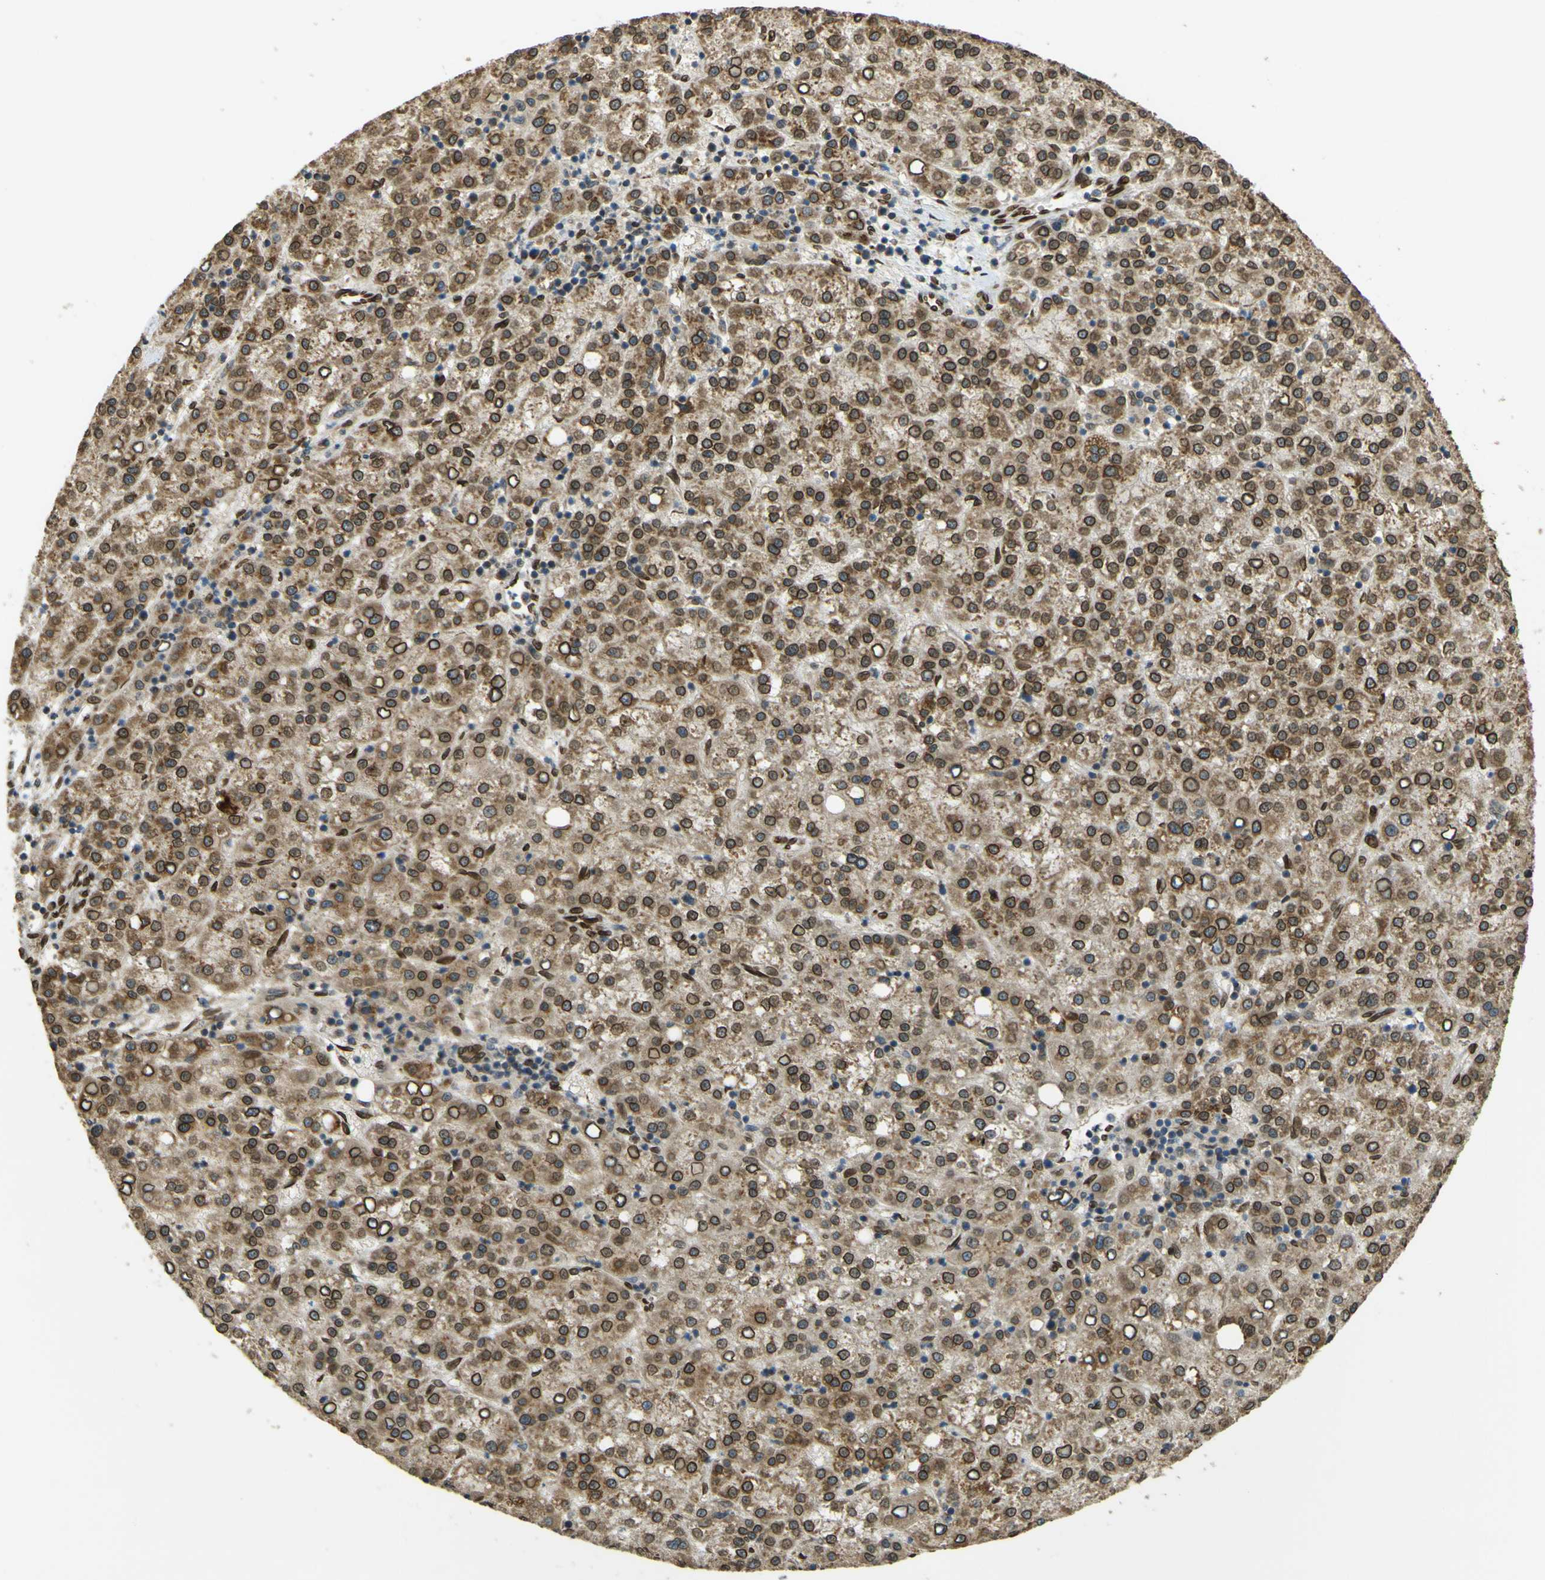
{"staining": {"intensity": "moderate", "quantity": ">75%", "location": "cytoplasmic/membranous,nuclear"}, "tissue": "liver cancer", "cell_type": "Tumor cells", "image_type": "cancer", "snomed": [{"axis": "morphology", "description": "Carcinoma, Hepatocellular, NOS"}, {"axis": "topography", "description": "Liver"}], "caption": "Moderate cytoplasmic/membranous and nuclear protein positivity is appreciated in approximately >75% of tumor cells in liver hepatocellular carcinoma. The protein is stained brown, and the nuclei are stained in blue (DAB IHC with brightfield microscopy, high magnification).", "gene": "GALNT1", "patient": {"sex": "female", "age": 58}}